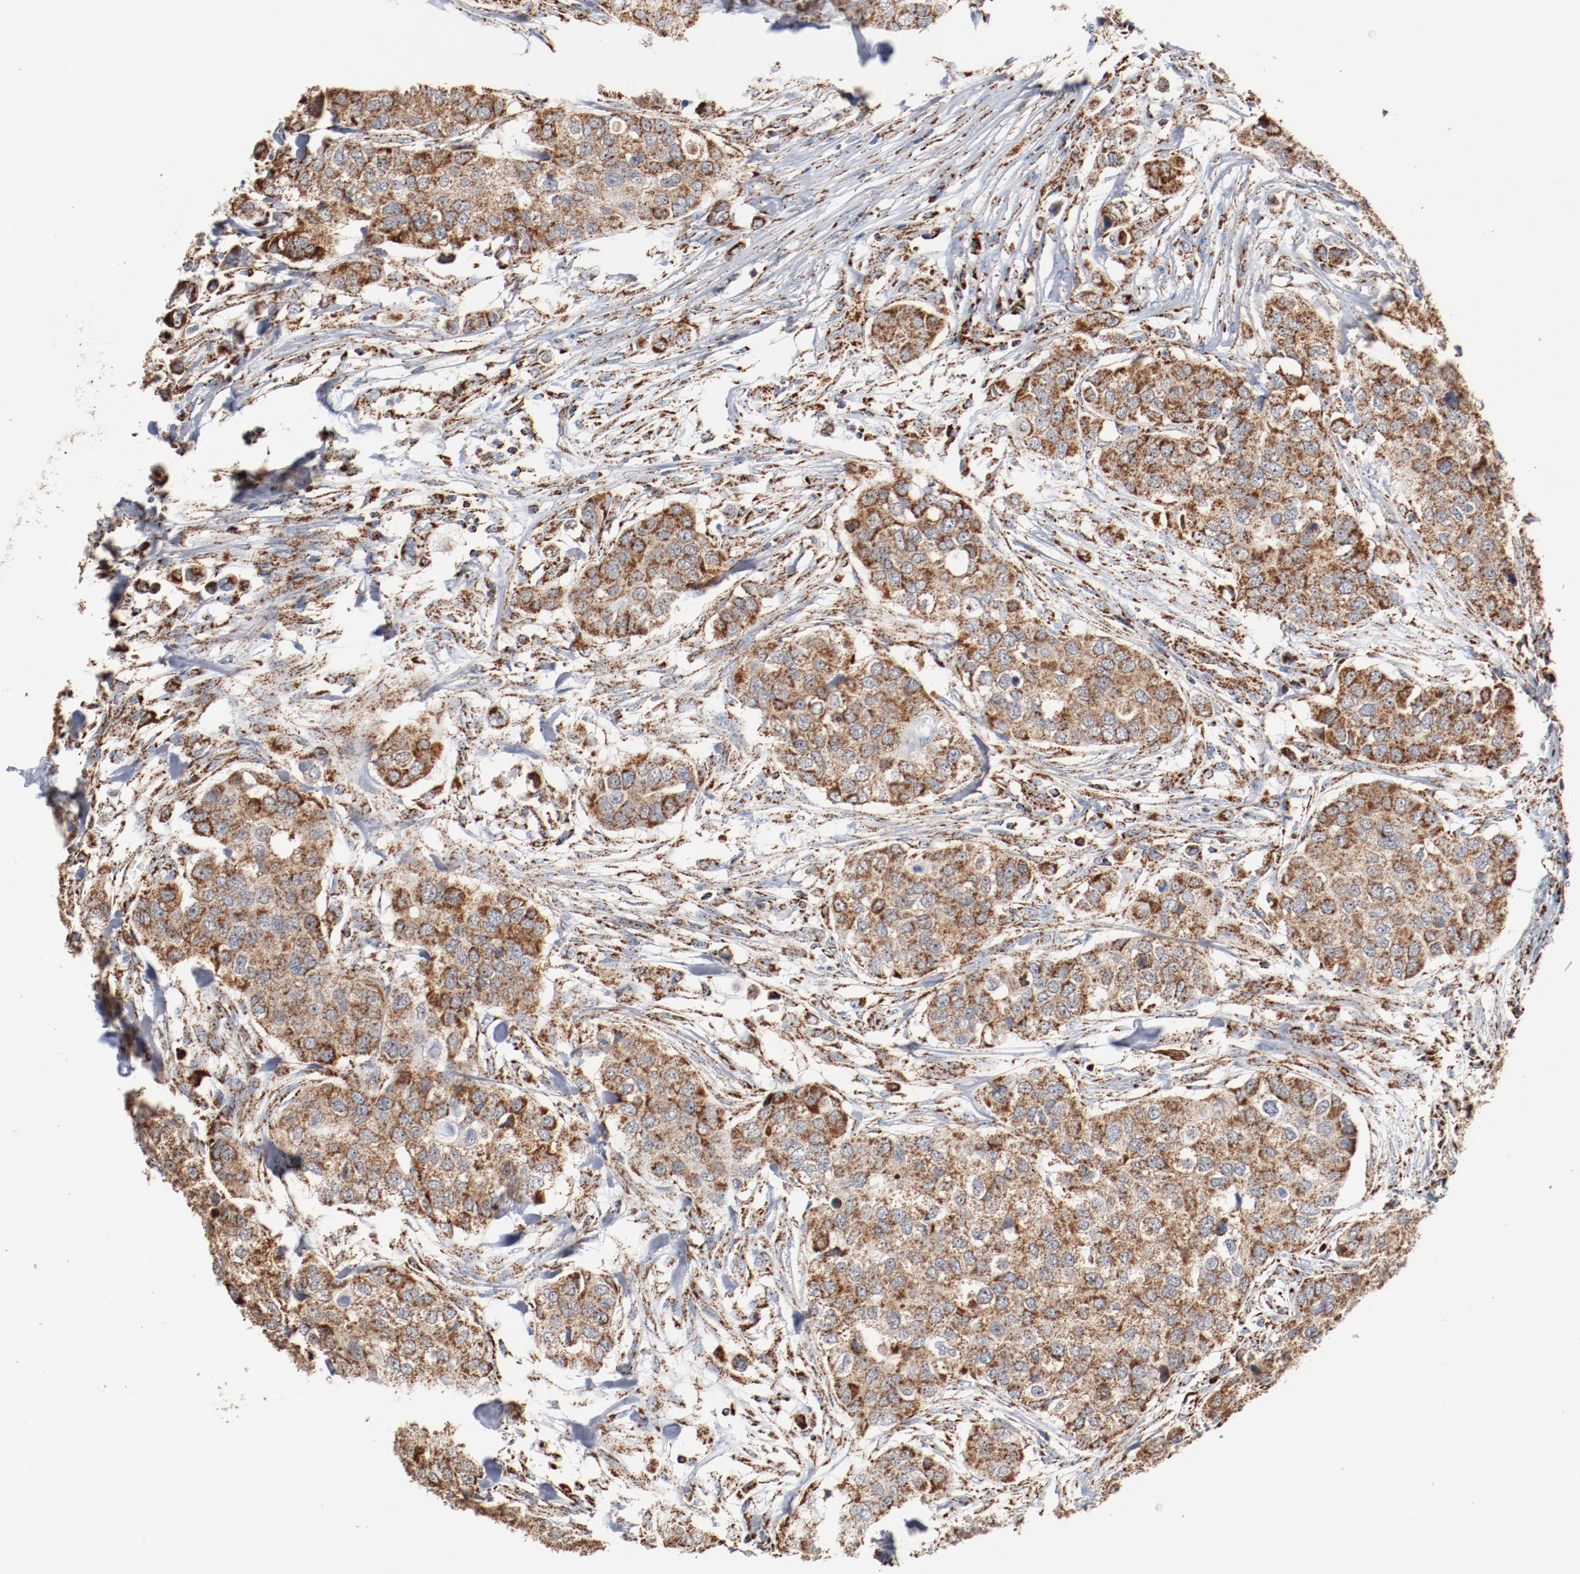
{"staining": {"intensity": "strong", "quantity": ">75%", "location": "cytoplasmic/membranous"}, "tissue": "breast cancer", "cell_type": "Tumor cells", "image_type": "cancer", "snomed": [{"axis": "morphology", "description": "Normal tissue, NOS"}, {"axis": "morphology", "description": "Duct carcinoma"}, {"axis": "topography", "description": "Breast"}], "caption": "The photomicrograph demonstrates a brown stain indicating the presence of a protein in the cytoplasmic/membranous of tumor cells in intraductal carcinoma (breast).", "gene": "NDUFS4", "patient": {"sex": "female", "age": 49}}